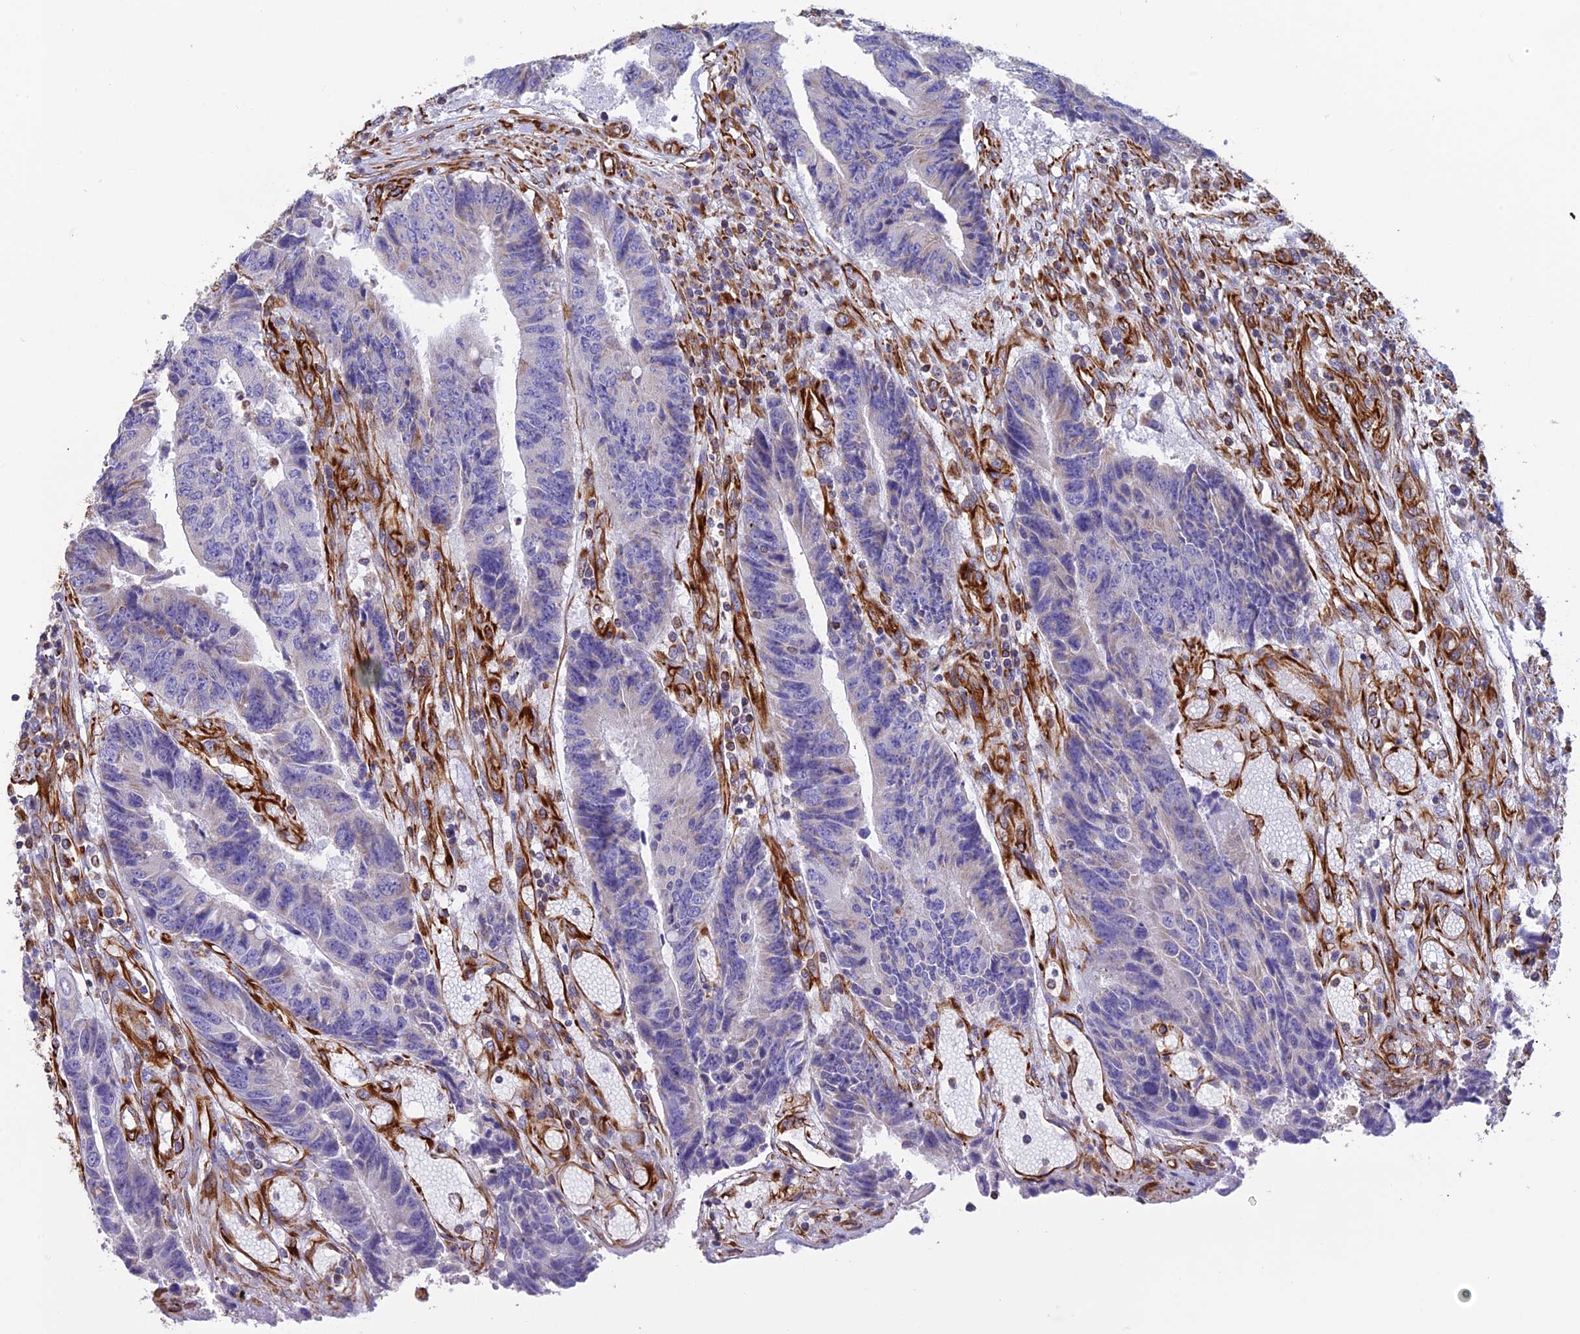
{"staining": {"intensity": "negative", "quantity": "none", "location": "none"}, "tissue": "colorectal cancer", "cell_type": "Tumor cells", "image_type": "cancer", "snomed": [{"axis": "morphology", "description": "Adenocarcinoma, NOS"}, {"axis": "topography", "description": "Rectum"}], "caption": "DAB immunohistochemical staining of adenocarcinoma (colorectal) shows no significant positivity in tumor cells.", "gene": "FBXL20", "patient": {"sex": "male", "age": 84}}